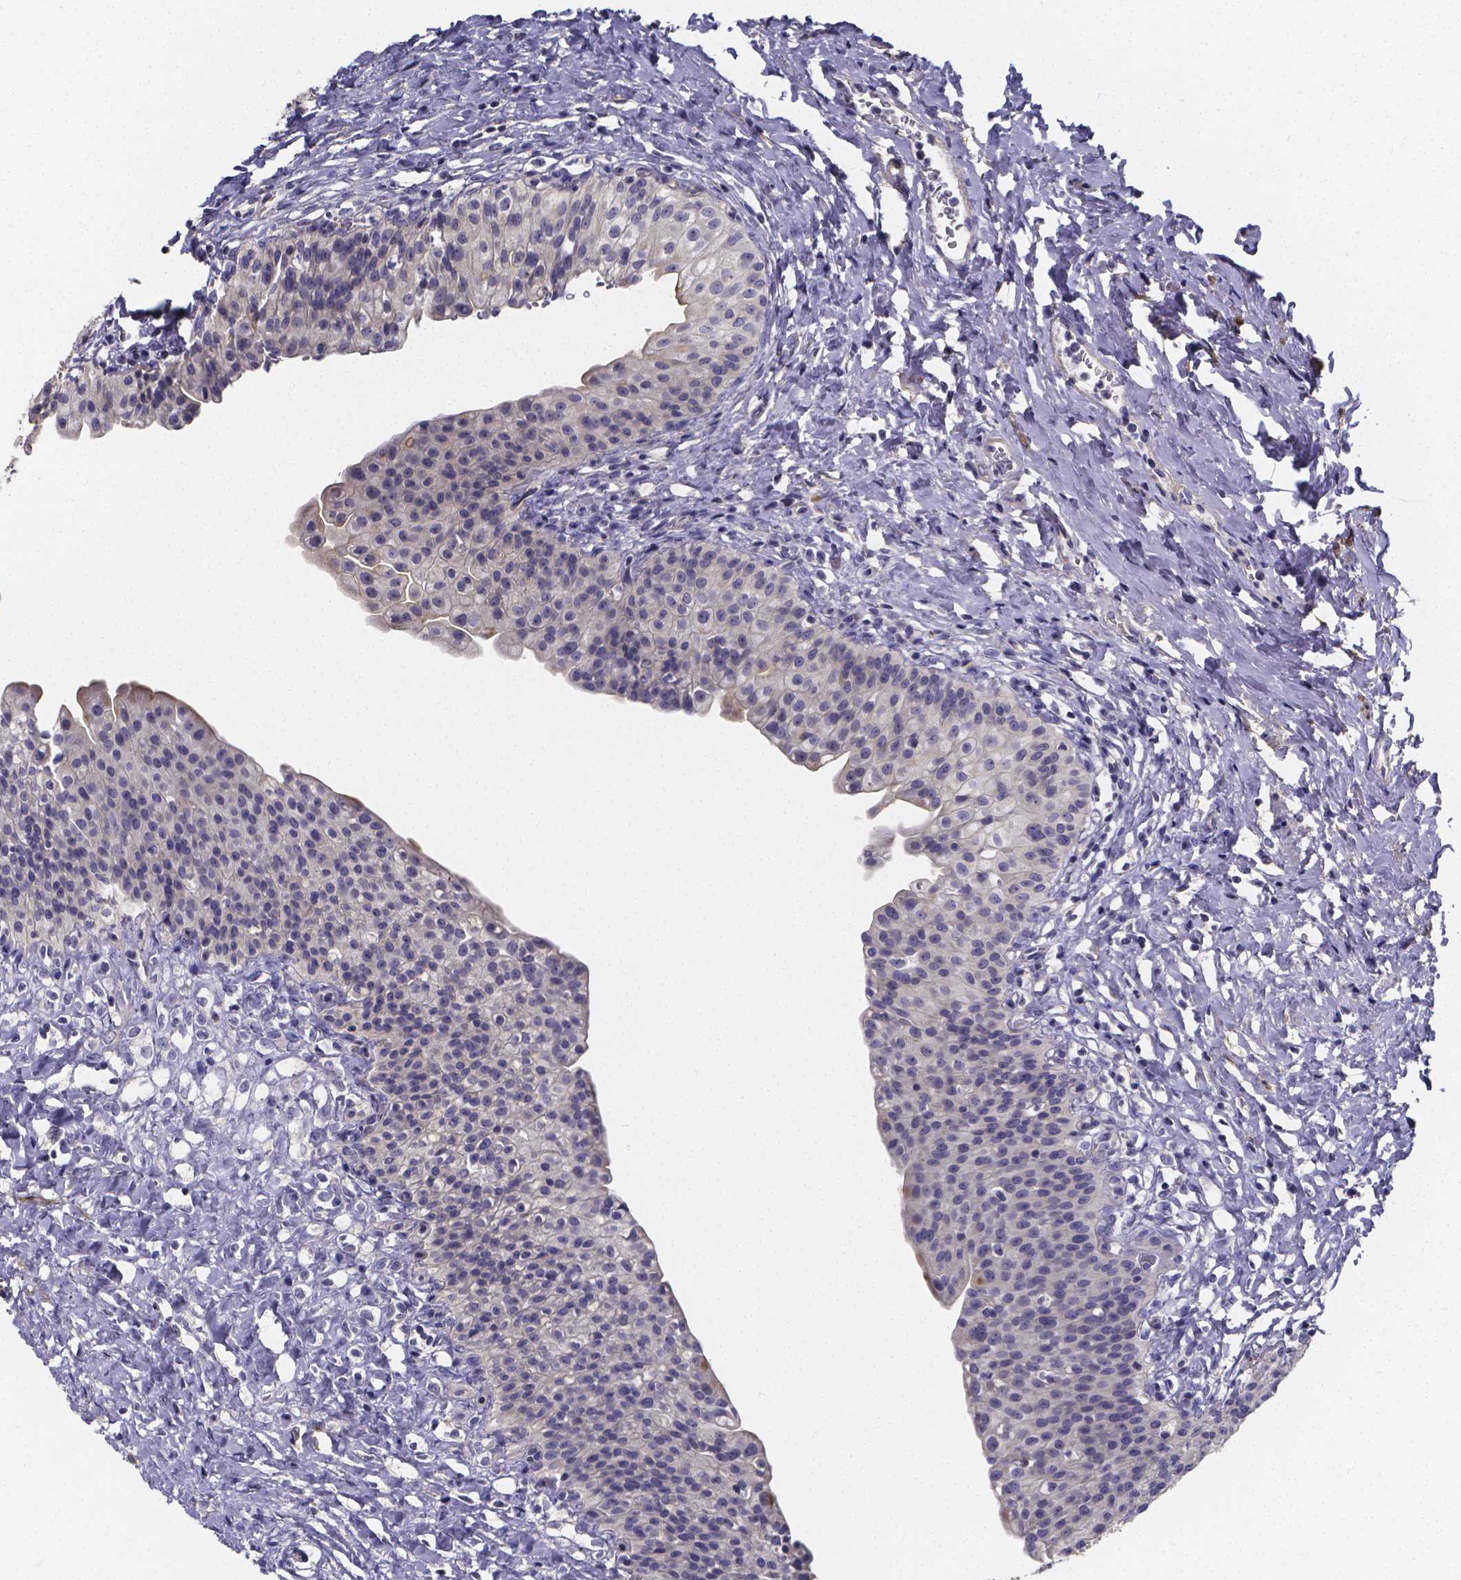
{"staining": {"intensity": "negative", "quantity": "none", "location": "none"}, "tissue": "urinary bladder", "cell_type": "Urothelial cells", "image_type": "normal", "snomed": [{"axis": "morphology", "description": "Normal tissue, NOS"}, {"axis": "topography", "description": "Urinary bladder"}], "caption": "The immunohistochemistry micrograph has no significant expression in urothelial cells of urinary bladder. (DAB immunohistochemistry, high magnification).", "gene": "RERG", "patient": {"sex": "male", "age": 76}}